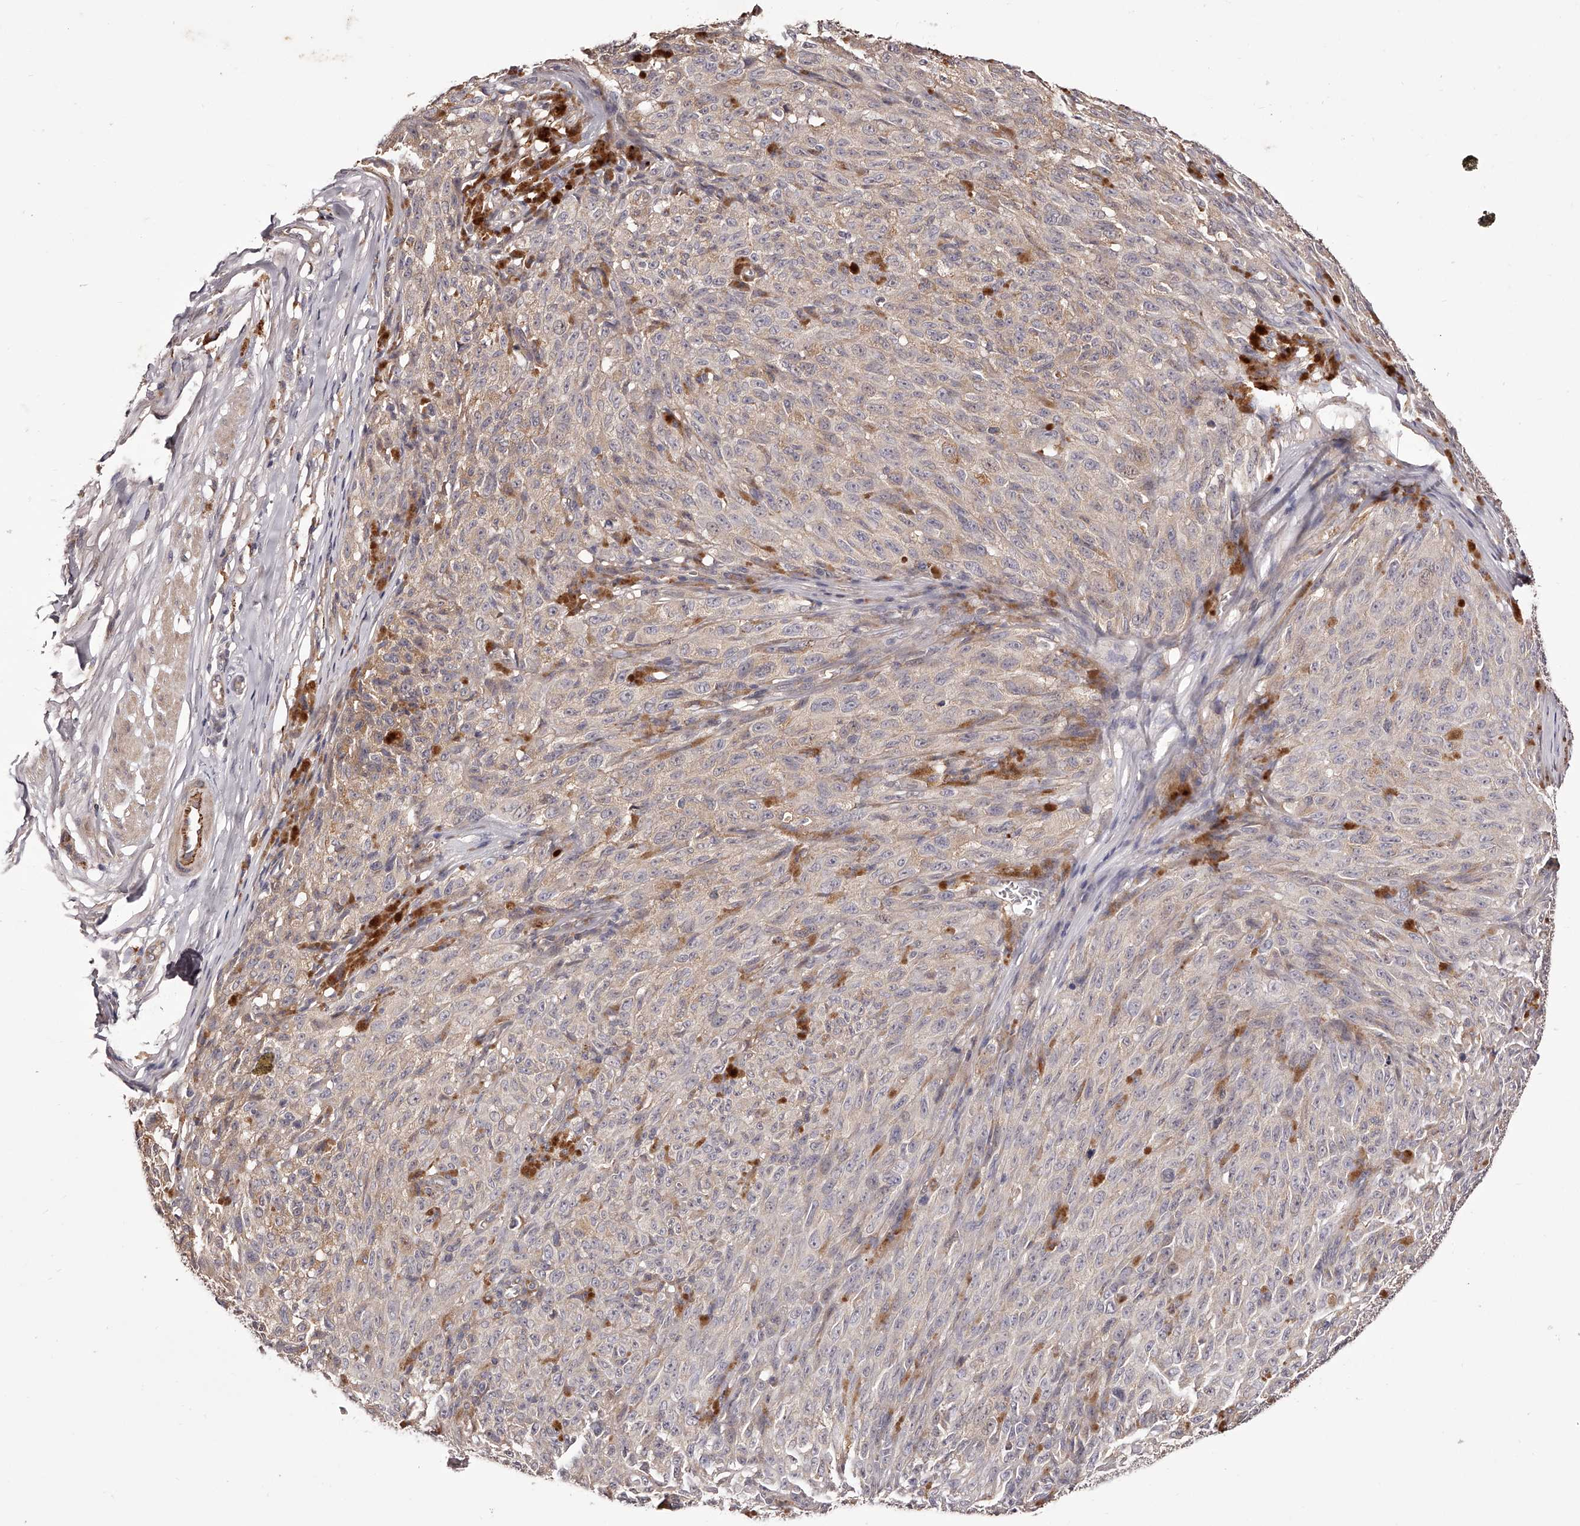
{"staining": {"intensity": "weak", "quantity": "<25%", "location": "cytoplasmic/membranous"}, "tissue": "melanoma", "cell_type": "Tumor cells", "image_type": "cancer", "snomed": [{"axis": "morphology", "description": "Malignant melanoma, NOS"}, {"axis": "topography", "description": "Skin"}], "caption": "Micrograph shows no significant protein positivity in tumor cells of melanoma.", "gene": "ODF2L", "patient": {"sex": "female", "age": 82}}